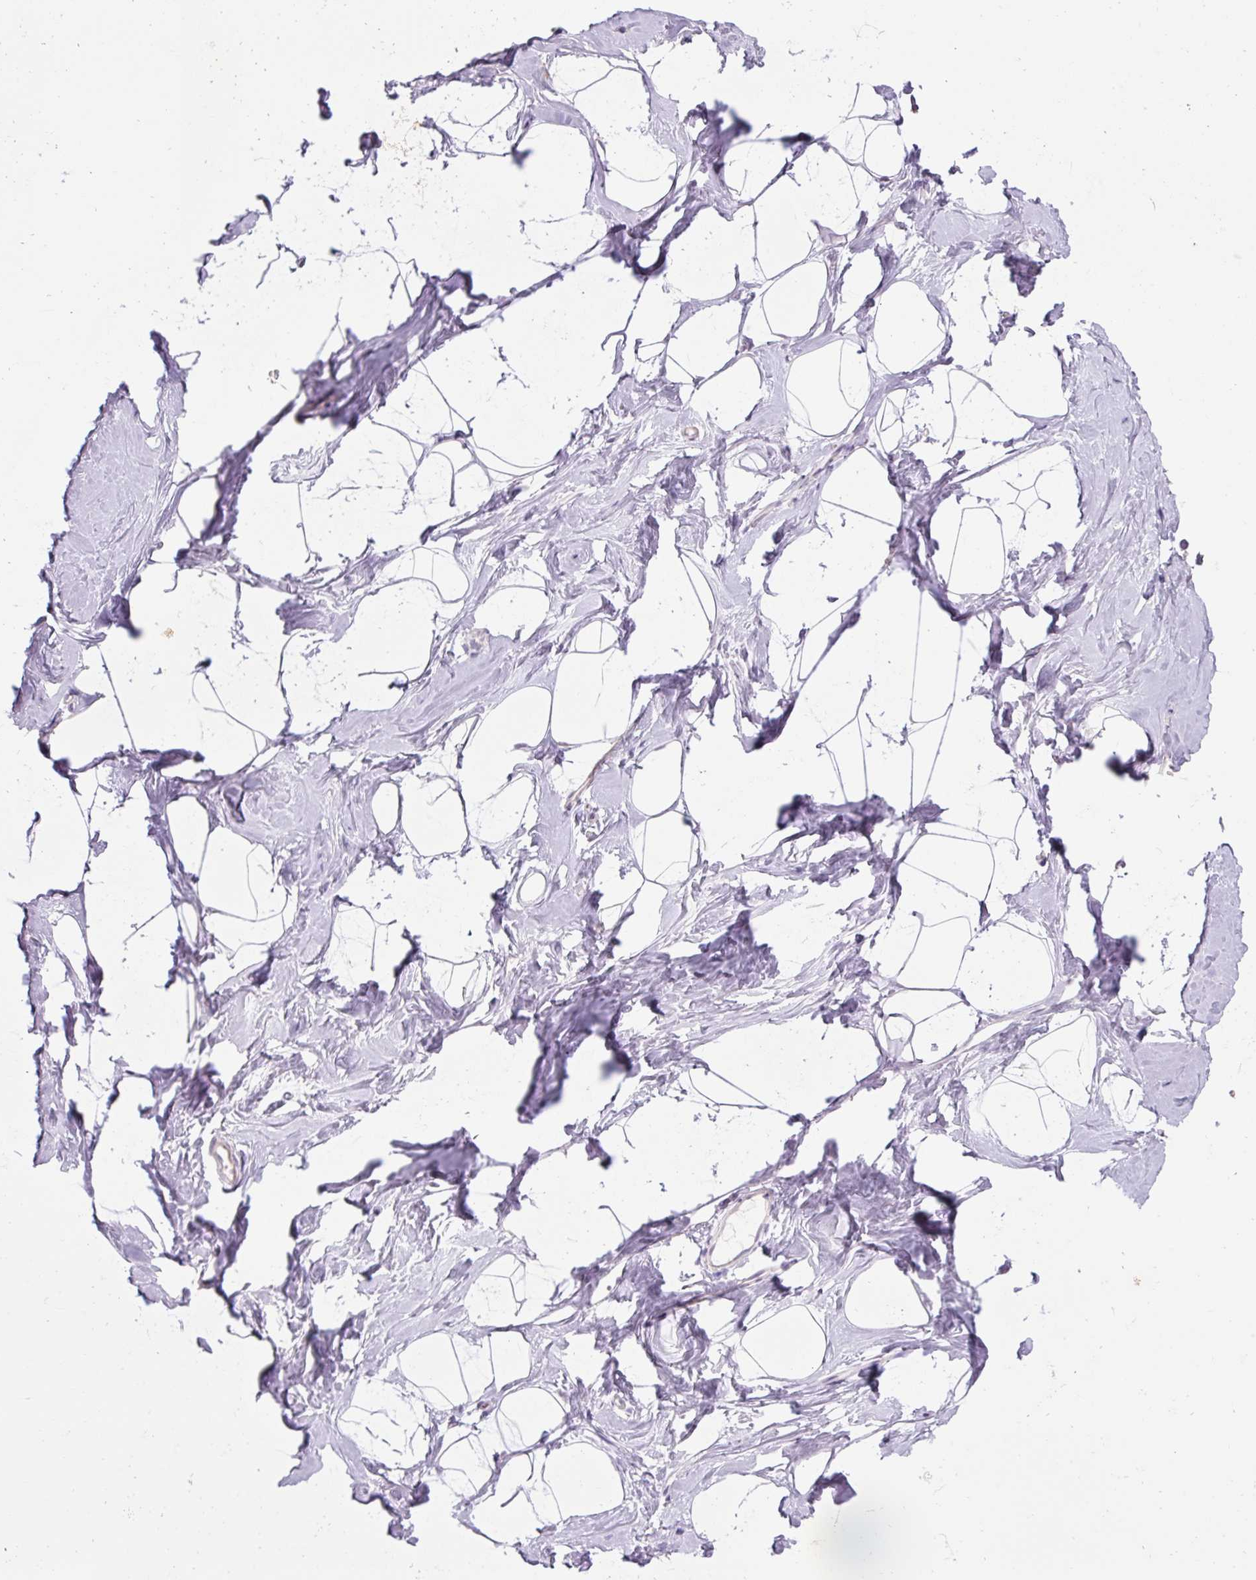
{"staining": {"intensity": "negative", "quantity": "none", "location": "none"}, "tissue": "breast", "cell_type": "Adipocytes", "image_type": "normal", "snomed": [{"axis": "morphology", "description": "Normal tissue, NOS"}, {"axis": "topography", "description": "Breast"}], "caption": "High magnification brightfield microscopy of normal breast stained with DAB (brown) and counterstained with hematoxylin (blue): adipocytes show no significant positivity.", "gene": "TMEM100", "patient": {"sex": "female", "age": 32}}